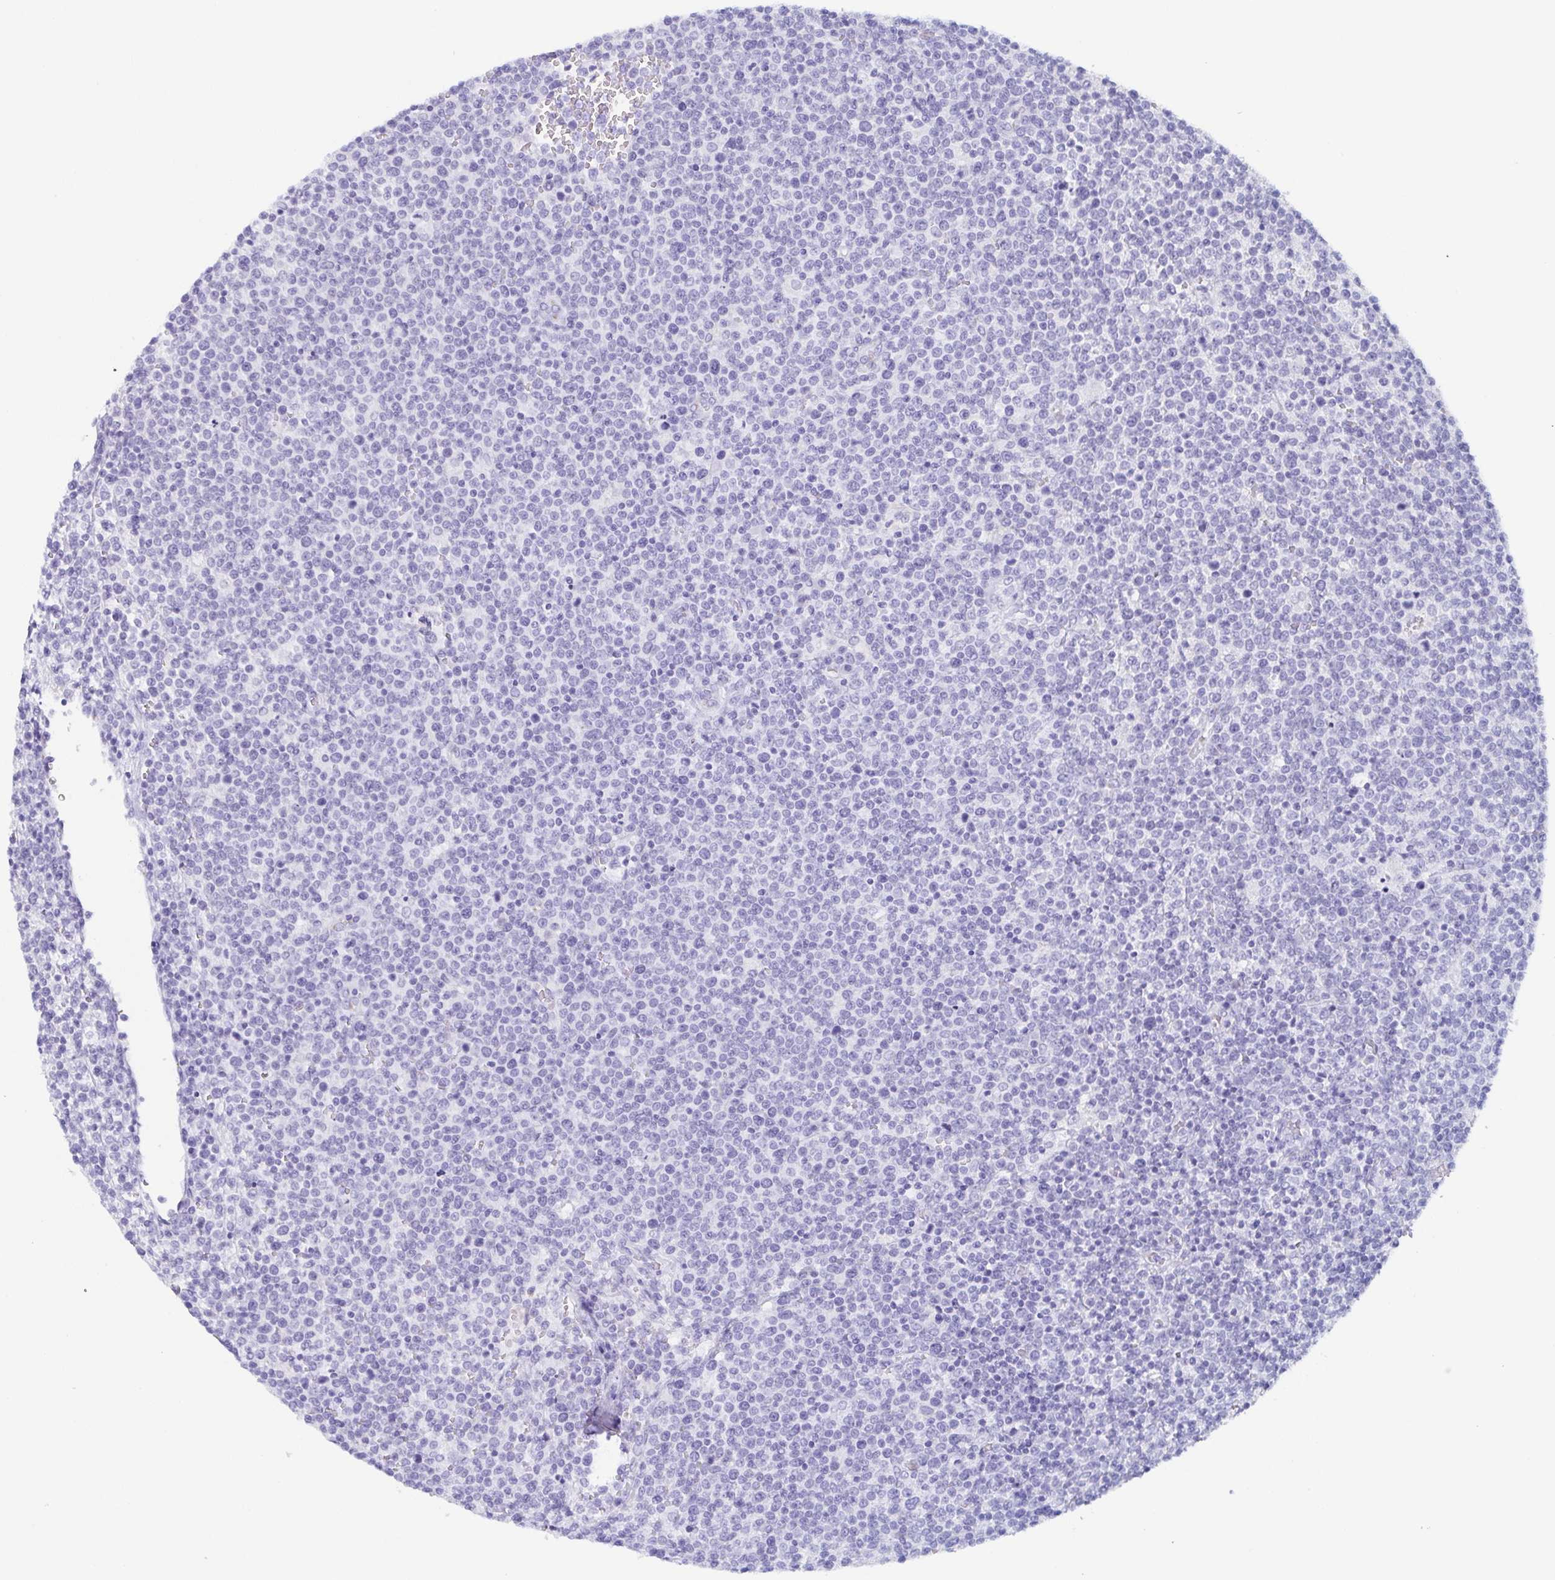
{"staining": {"intensity": "negative", "quantity": "none", "location": "none"}, "tissue": "lymphoma", "cell_type": "Tumor cells", "image_type": "cancer", "snomed": [{"axis": "morphology", "description": "Malignant lymphoma, non-Hodgkin's type, High grade"}, {"axis": "topography", "description": "Lymph node"}], "caption": "This is an immunohistochemistry (IHC) micrograph of human malignant lymphoma, non-Hodgkin's type (high-grade). There is no positivity in tumor cells.", "gene": "LDLRAD1", "patient": {"sex": "male", "age": 61}}